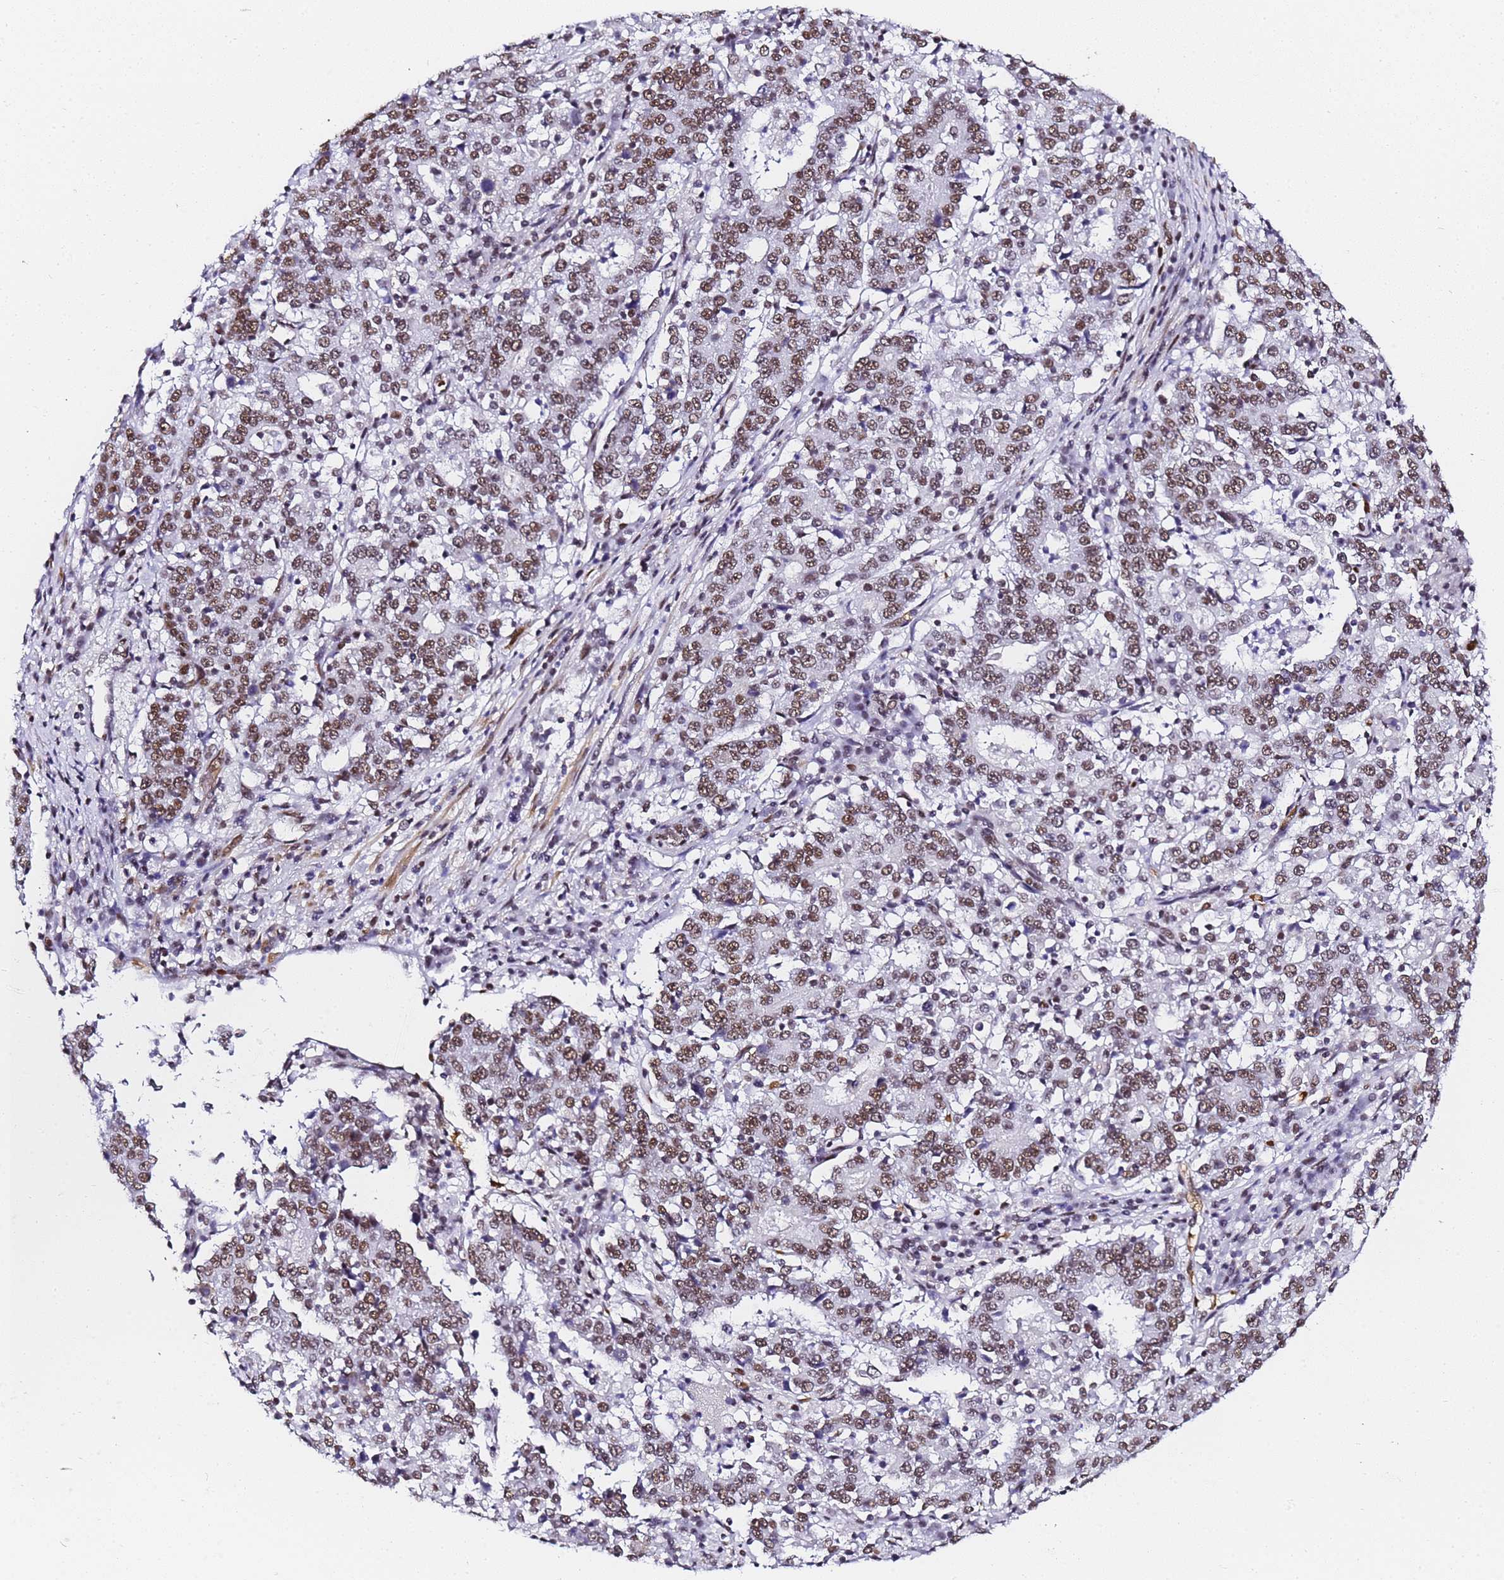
{"staining": {"intensity": "moderate", "quantity": "25%-75%", "location": "nuclear"}, "tissue": "stomach cancer", "cell_type": "Tumor cells", "image_type": "cancer", "snomed": [{"axis": "morphology", "description": "Adenocarcinoma, NOS"}, {"axis": "topography", "description": "Stomach"}], "caption": "DAB immunohistochemical staining of human stomach cancer reveals moderate nuclear protein positivity in about 25%-75% of tumor cells. The protein of interest is shown in brown color, while the nuclei are stained blue.", "gene": "POLR1A", "patient": {"sex": "male", "age": 59}}